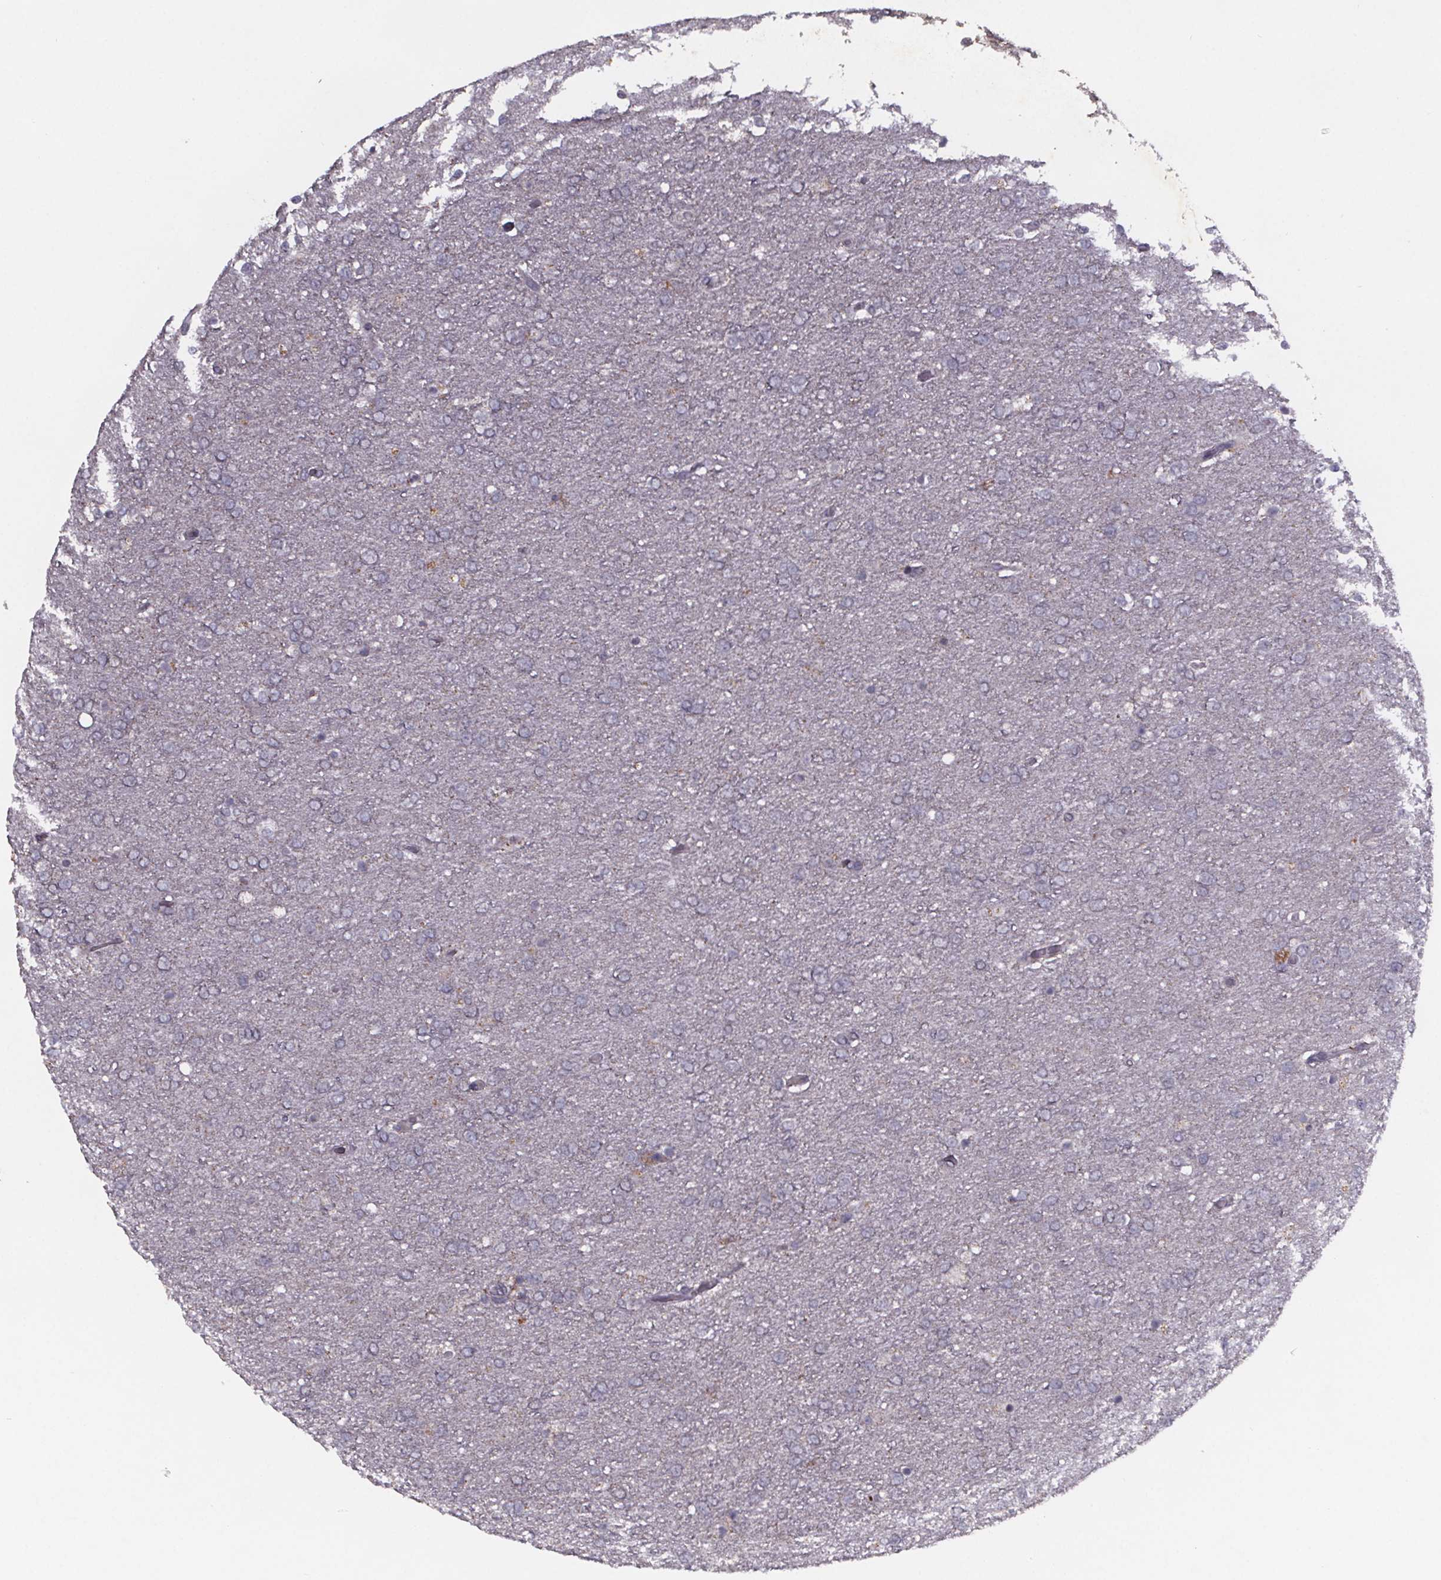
{"staining": {"intensity": "negative", "quantity": "none", "location": "none"}, "tissue": "glioma", "cell_type": "Tumor cells", "image_type": "cancer", "snomed": [{"axis": "morphology", "description": "Glioma, malignant, High grade"}, {"axis": "topography", "description": "Brain"}], "caption": "Immunohistochemistry histopathology image of neoplastic tissue: human malignant glioma (high-grade) stained with DAB (3,3'-diaminobenzidine) displays no significant protein positivity in tumor cells.", "gene": "PALLD", "patient": {"sex": "female", "age": 61}}